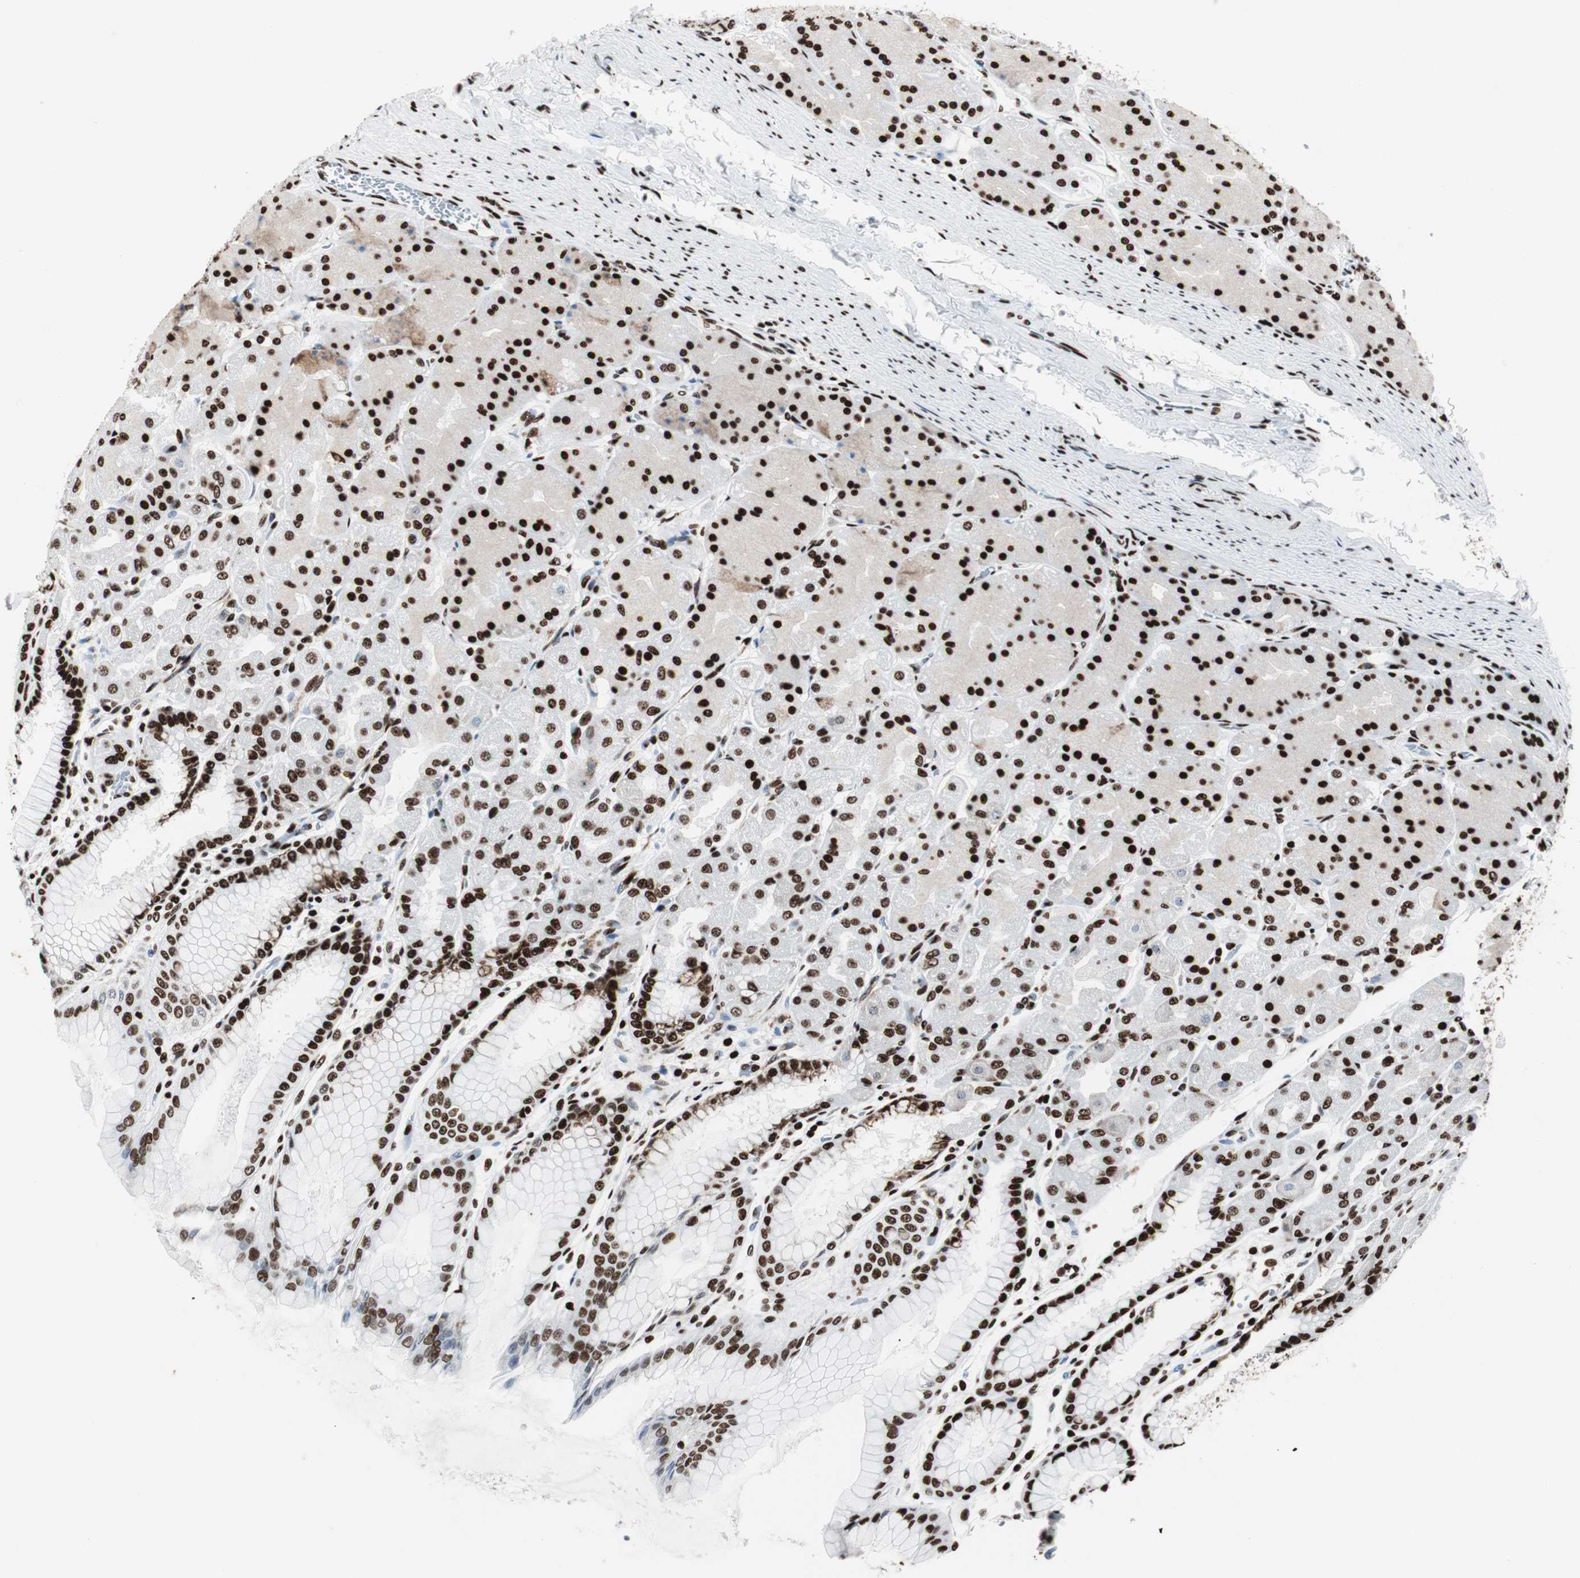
{"staining": {"intensity": "strong", "quantity": ">75%", "location": "nuclear"}, "tissue": "stomach", "cell_type": "Glandular cells", "image_type": "normal", "snomed": [{"axis": "morphology", "description": "Normal tissue, NOS"}, {"axis": "topography", "description": "Stomach, upper"}], "caption": "The histopathology image exhibits immunohistochemical staining of benign stomach. There is strong nuclear staining is identified in about >75% of glandular cells.", "gene": "NCL", "patient": {"sex": "female", "age": 56}}